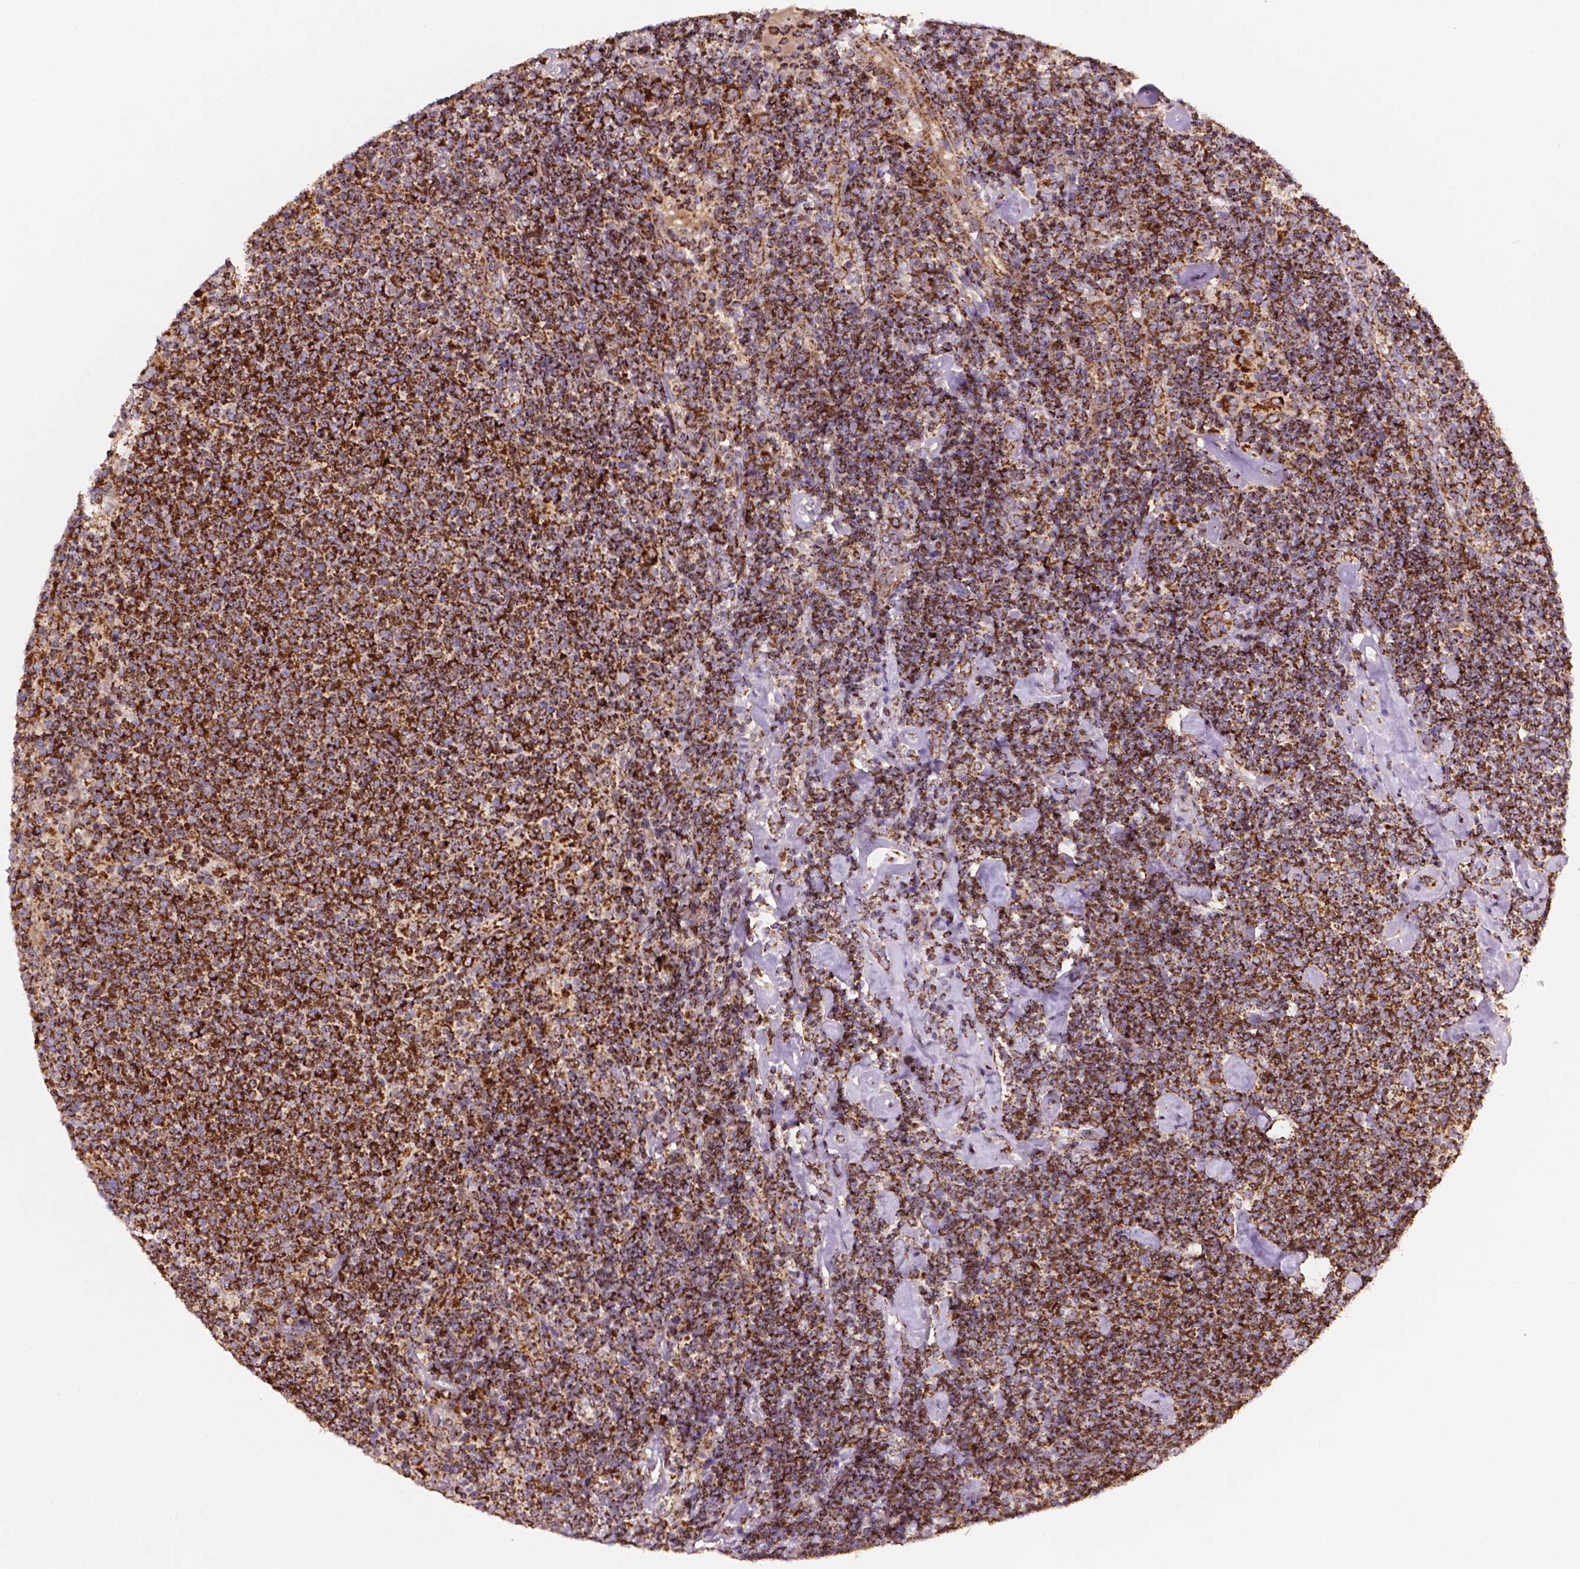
{"staining": {"intensity": "strong", "quantity": ">75%", "location": "cytoplasmic/membranous"}, "tissue": "lymphoma", "cell_type": "Tumor cells", "image_type": "cancer", "snomed": [{"axis": "morphology", "description": "Malignant lymphoma, non-Hodgkin's type, High grade"}, {"axis": "topography", "description": "Lymph node"}], "caption": "Human lymphoma stained for a protein (brown) shows strong cytoplasmic/membranous positive staining in about >75% of tumor cells.", "gene": "ILVBL", "patient": {"sex": "male", "age": 61}}